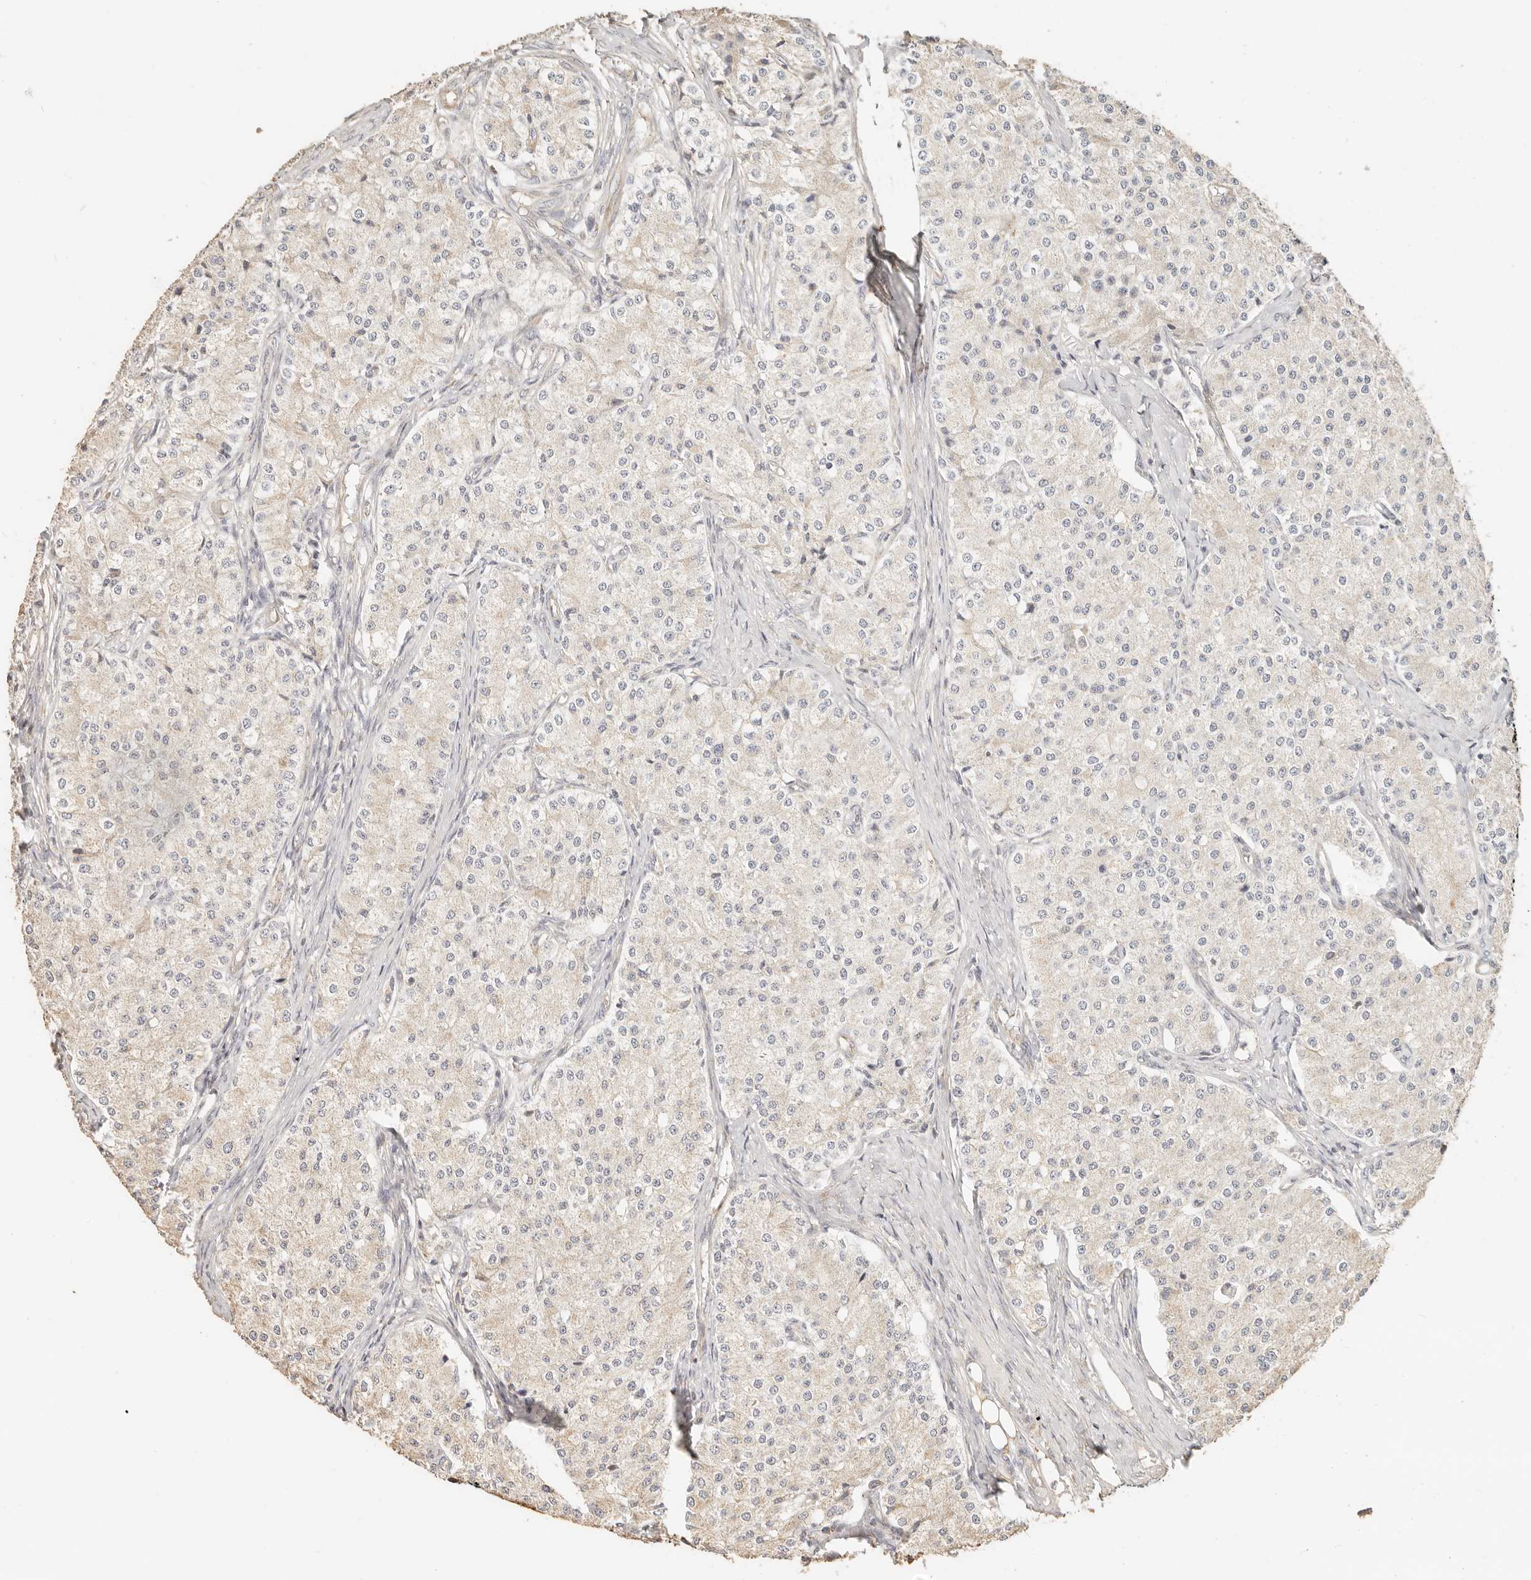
{"staining": {"intensity": "negative", "quantity": "none", "location": "none"}, "tissue": "carcinoid", "cell_type": "Tumor cells", "image_type": "cancer", "snomed": [{"axis": "morphology", "description": "Carcinoid, malignant, NOS"}, {"axis": "topography", "description": "Colon"}], "caption": "This is a micrograph of IHC staining of malignant carcinoid, which shows no staining in tumor cells.", "gene": "PTPN22", "patient": {"sex": "female", "age": 52}}